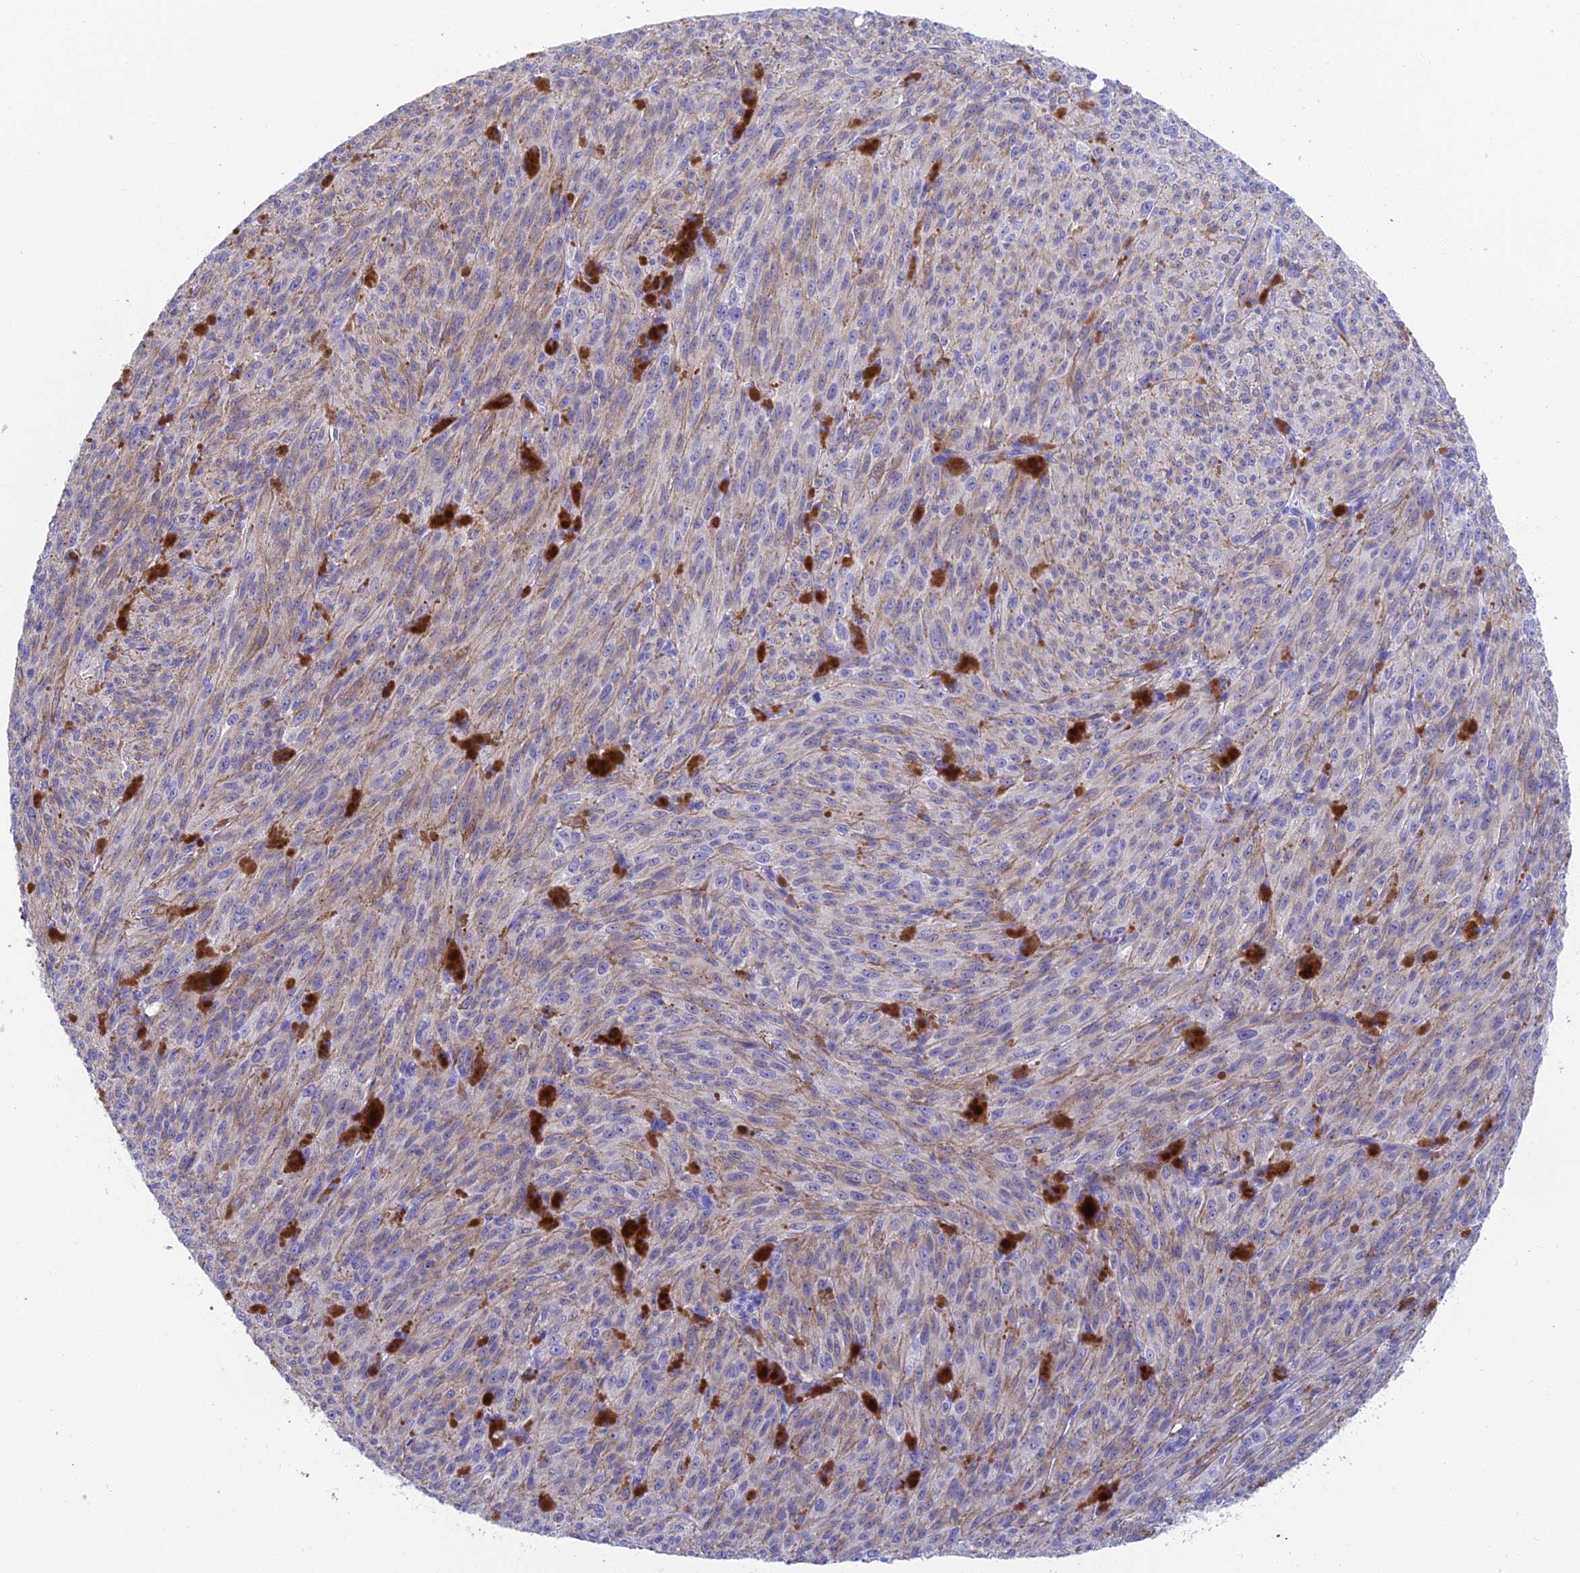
{"staining": {"intensity": "negative", "quantity": "none", "location": "none"}, "tissue": "melanoma", "cell_type": "Tumor cells", "image_type": "cancer", "snomed": [{"axis": "morphology", "description": "Malignant melanoma, NOS"}, {"axis": "topography", "description": "Skin"}], "caption": "IHC micrograph of neoplastic tissue: human melanoma stained with DAB (3,3'-diaminobenzidine) exhibits no significant protein positivity in tumor cells.", "gene": "ADAMTS13", "patient": {"sex": "female", "age": 52}}